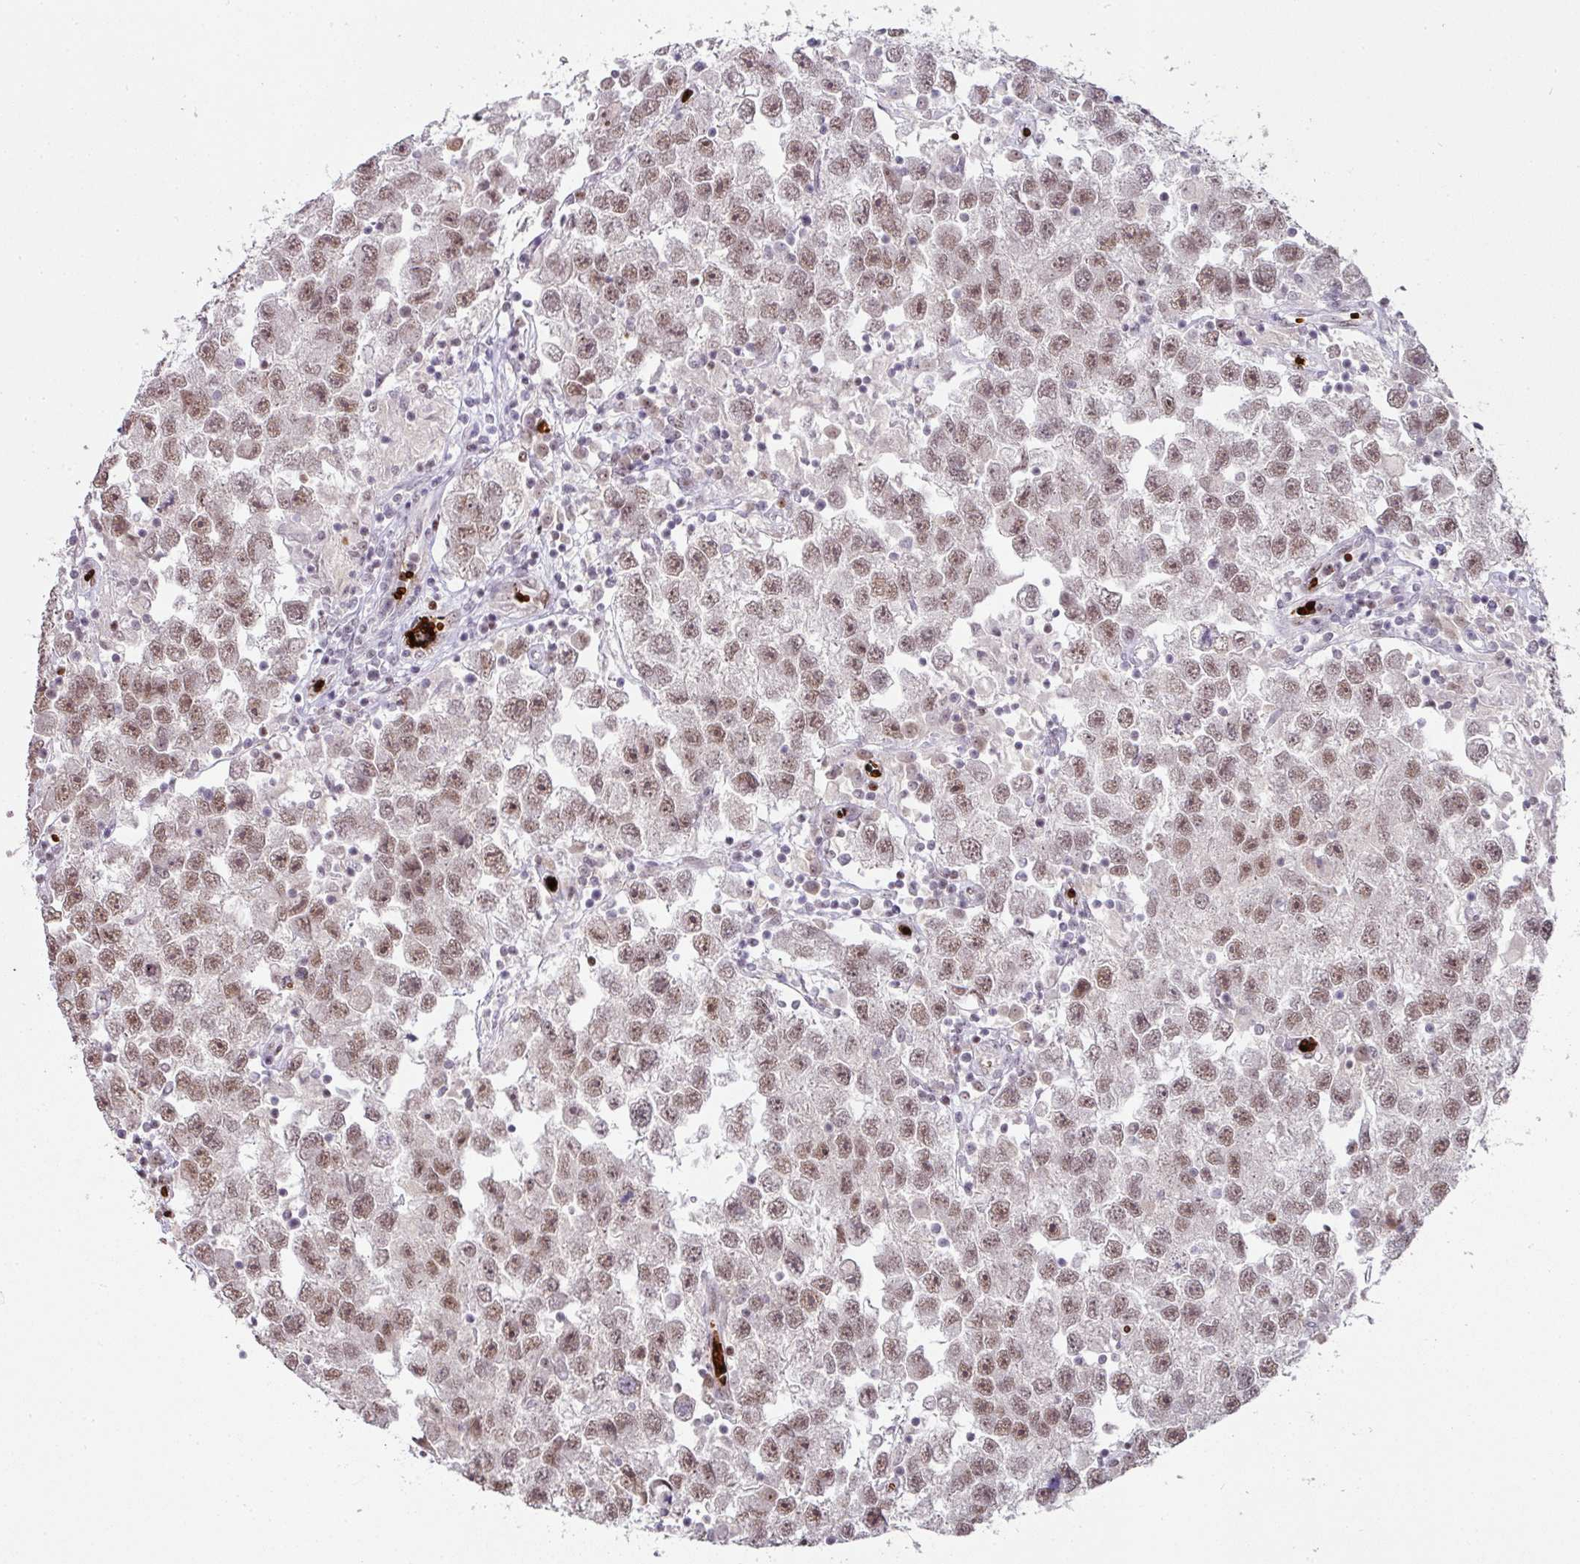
{"staining": {"intensity": "weak", "quantity": ">75%", "location": "nuclear"}, "tissue": "testis cancer", "cell_type": "Tumor cells", "image_type": "cancer", "snomed": [{"axis": "morphology", "description": "Seminoma, NOS"}, {"axis": "topography", "description": "Testis"}], "caption": "Immunohistochemistry (IHC) micrograph of neoplastic tissue: testis cancer stained using immunohistochemistry reveals low levels of weak protein expression localized specifically in the nuclear of tumor cells, appearing as a nuclear brown color.", "gene": "NEIL1", "patient": {"sex": "male", "age": 26}}